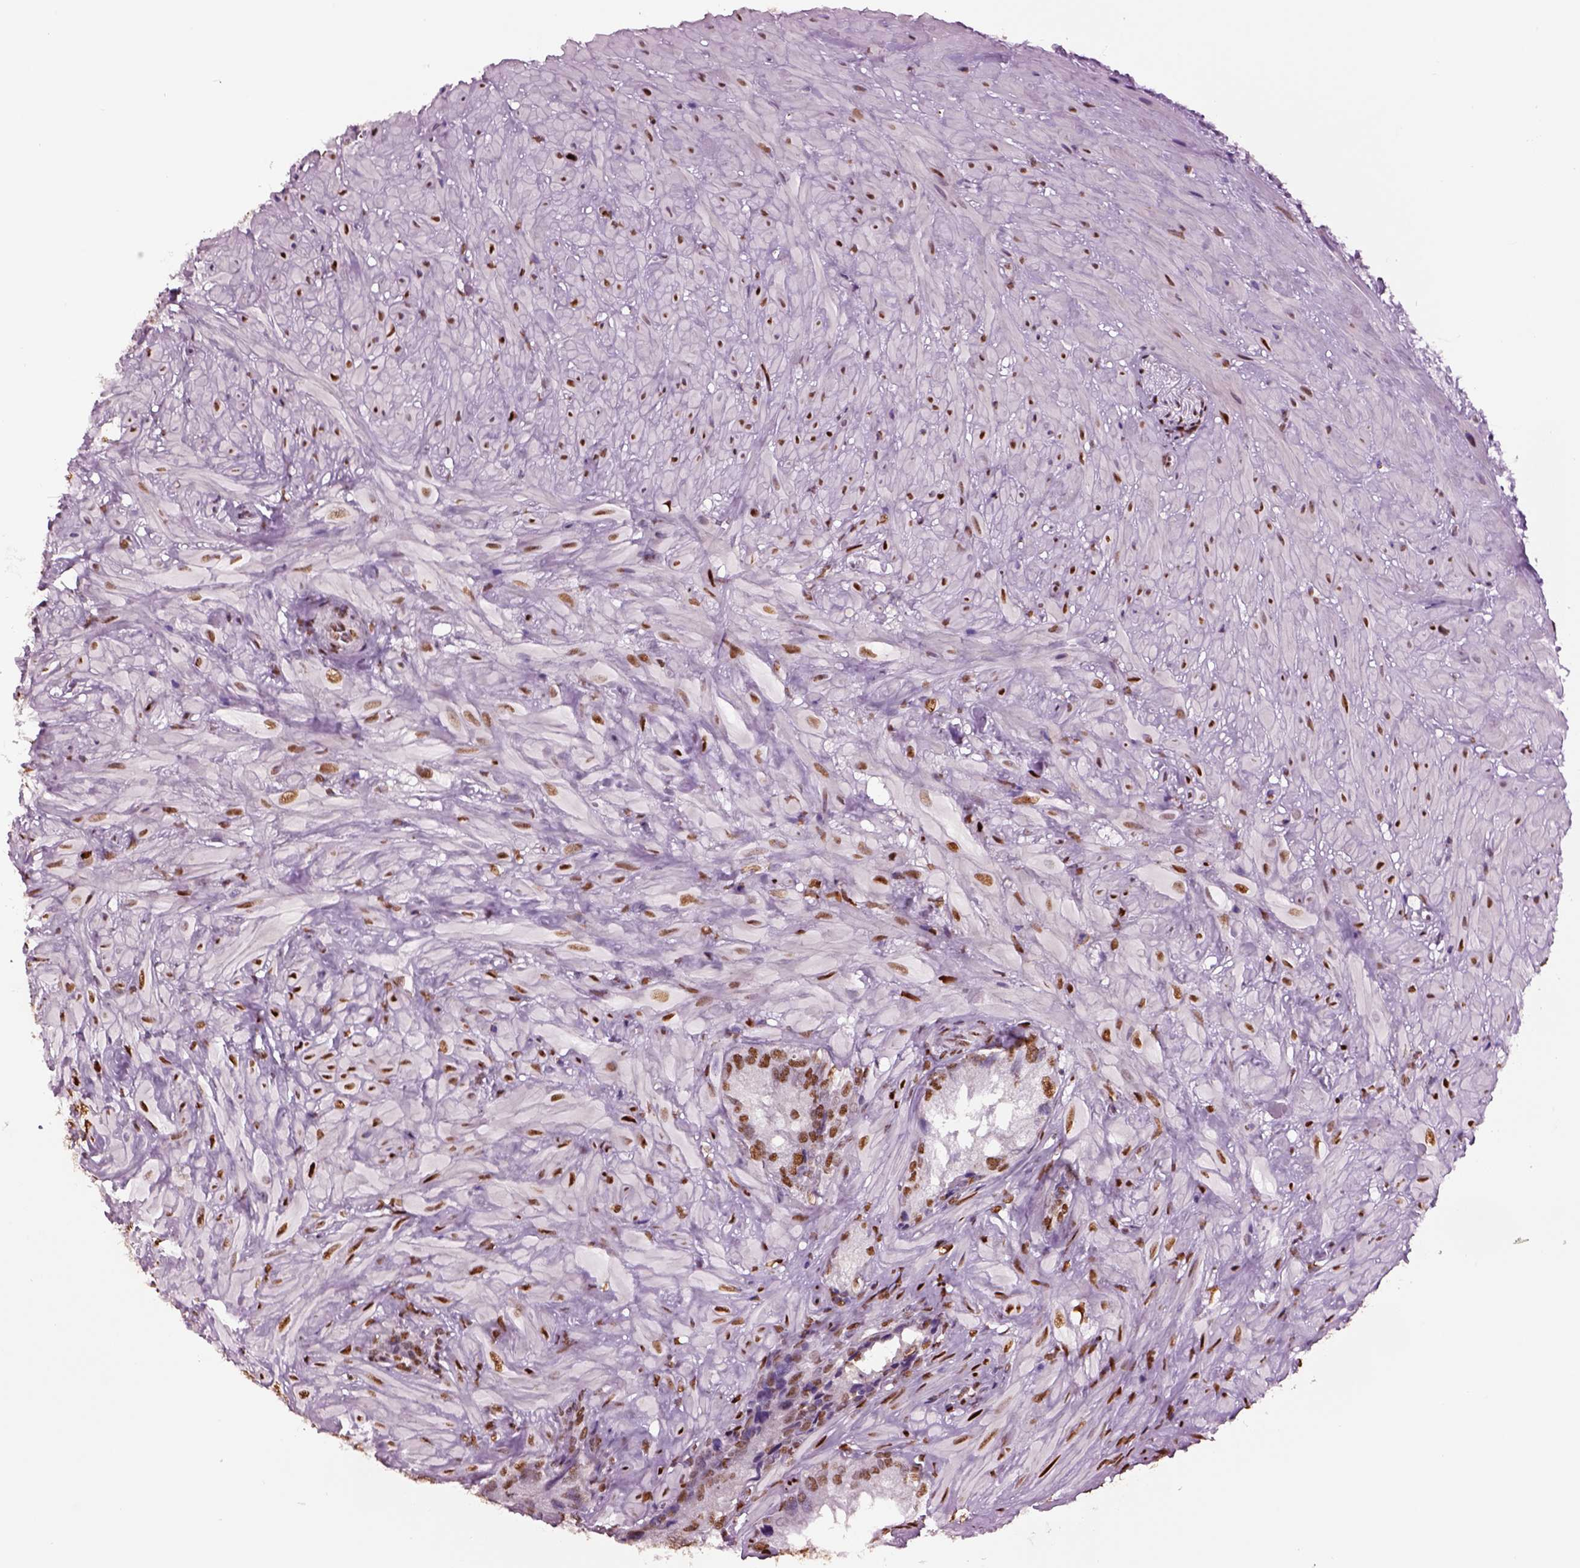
{"staining": {"intensity": "moderate", "quantity": ">75%", "location": "nuclear"}, "tissue": "seminal vesicle", "cell_type": "Glandular cells", "image_type": "normal", "snomed": [{"axis": "morphology", "description": "Normal tissue, NOS"}, {"axis": "topography", "description": "Seminal veicle"}], "caption": "IHC photomicrograph of benign seminal vesicle: human seminal vesicle stained using IHC demonstrates medium levels of moderate protein expression localized specifically in the nuclear of glandular cells, appearing as a nuclear brown color.", "gene": "DDX3X", "patient": {"sex": "male", "age": 72}}